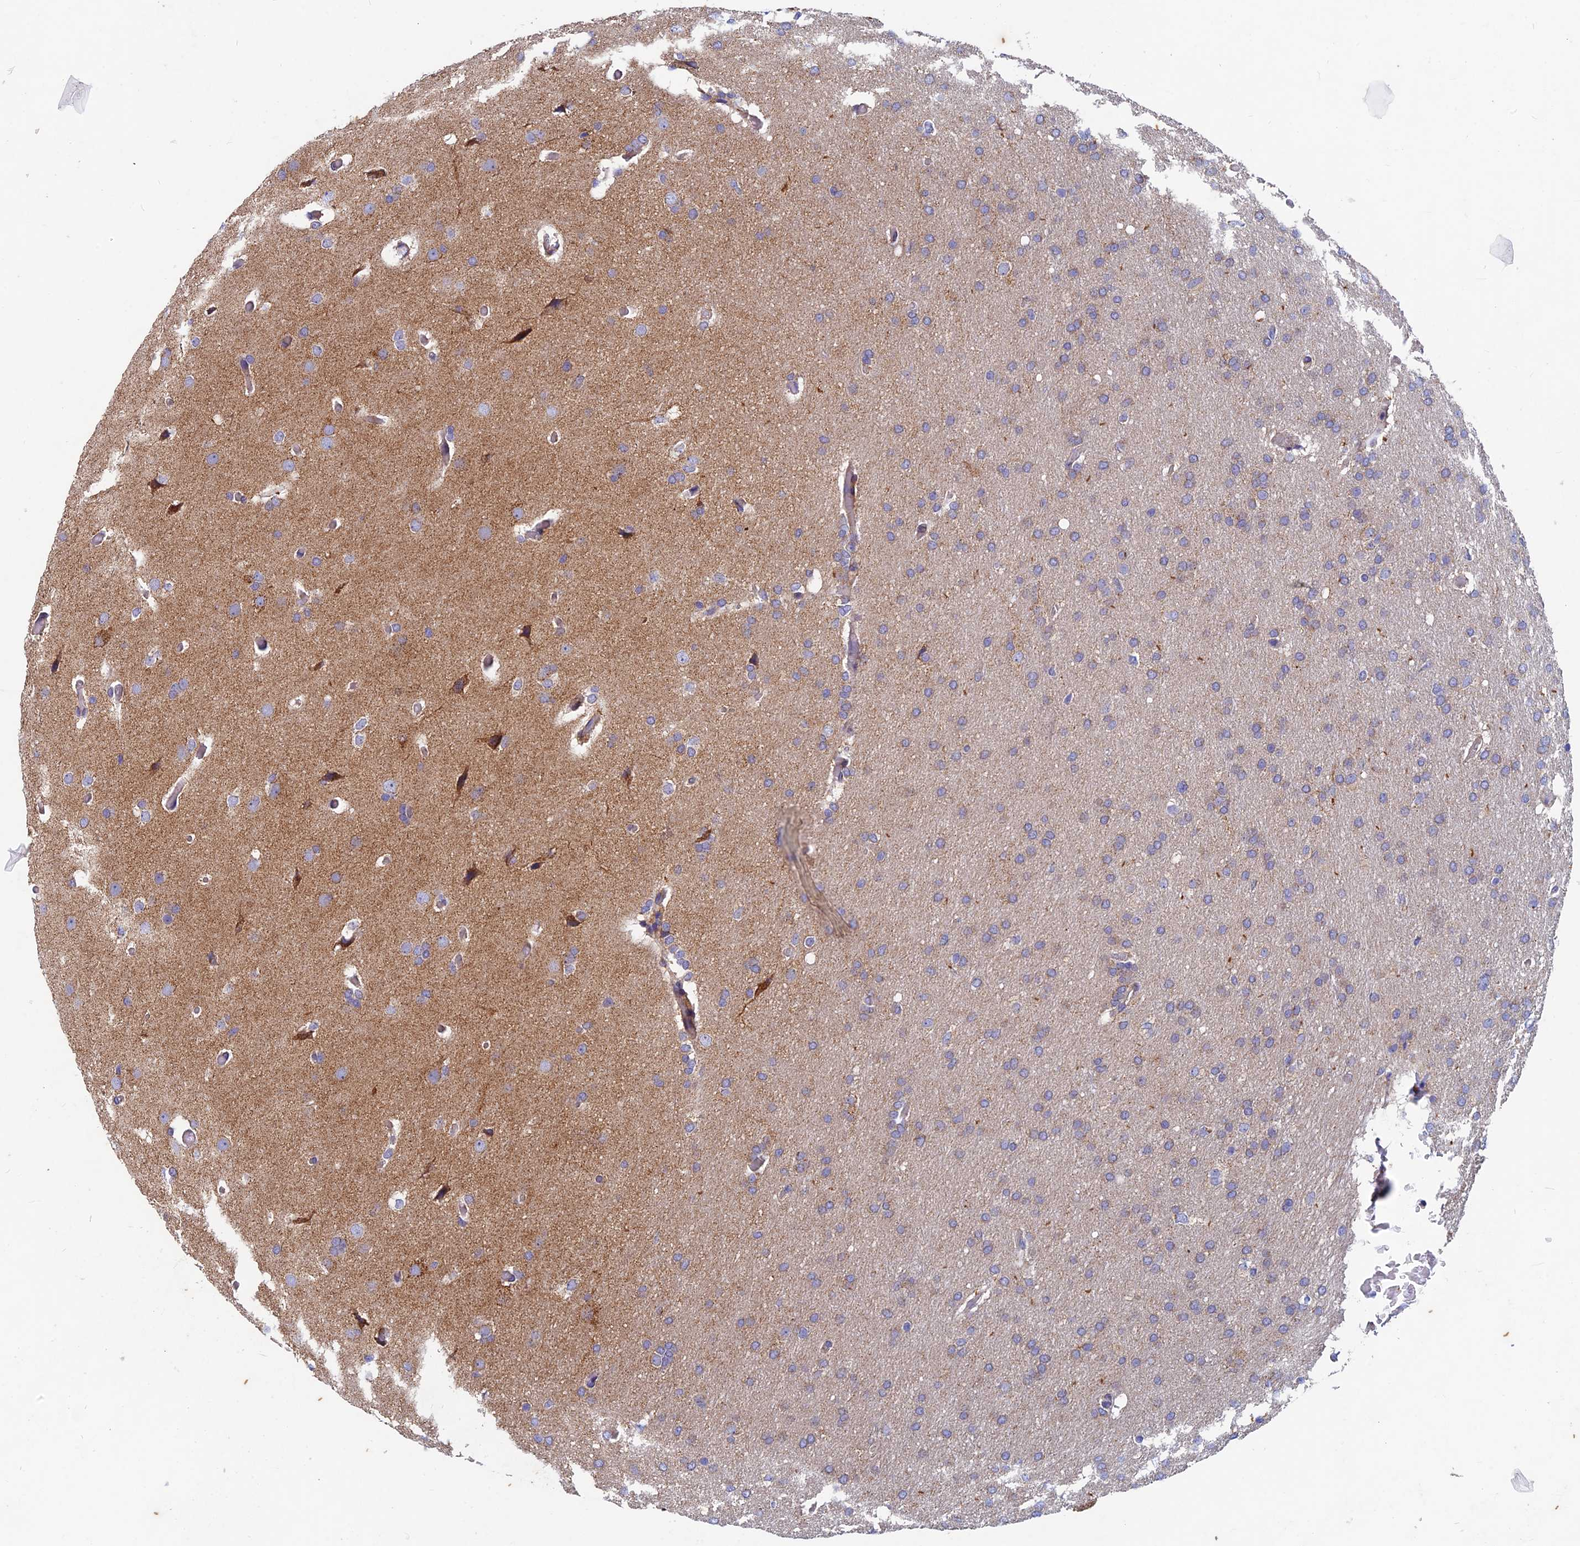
{"staining": {"intensity": "weak", "quantity": "25%-75%", "location": "cytoplasmic/membranous"}, "tissue": "glioma", "cell_type": "Tumor cells", "image_type": "cancer", "snomed": [{"axis": "morphology", "description": "Glioma, malignant, High grade"}, {"axis": "topography", "description": "Cerebral cortex"}], "caption": "This is an image of IHC staining of glioma, which shows weak positivity in the cytoplasmic/membranous of tumor cells.", "gene": "AP4S1", "patient": {"sex": "female", "age": 36}}